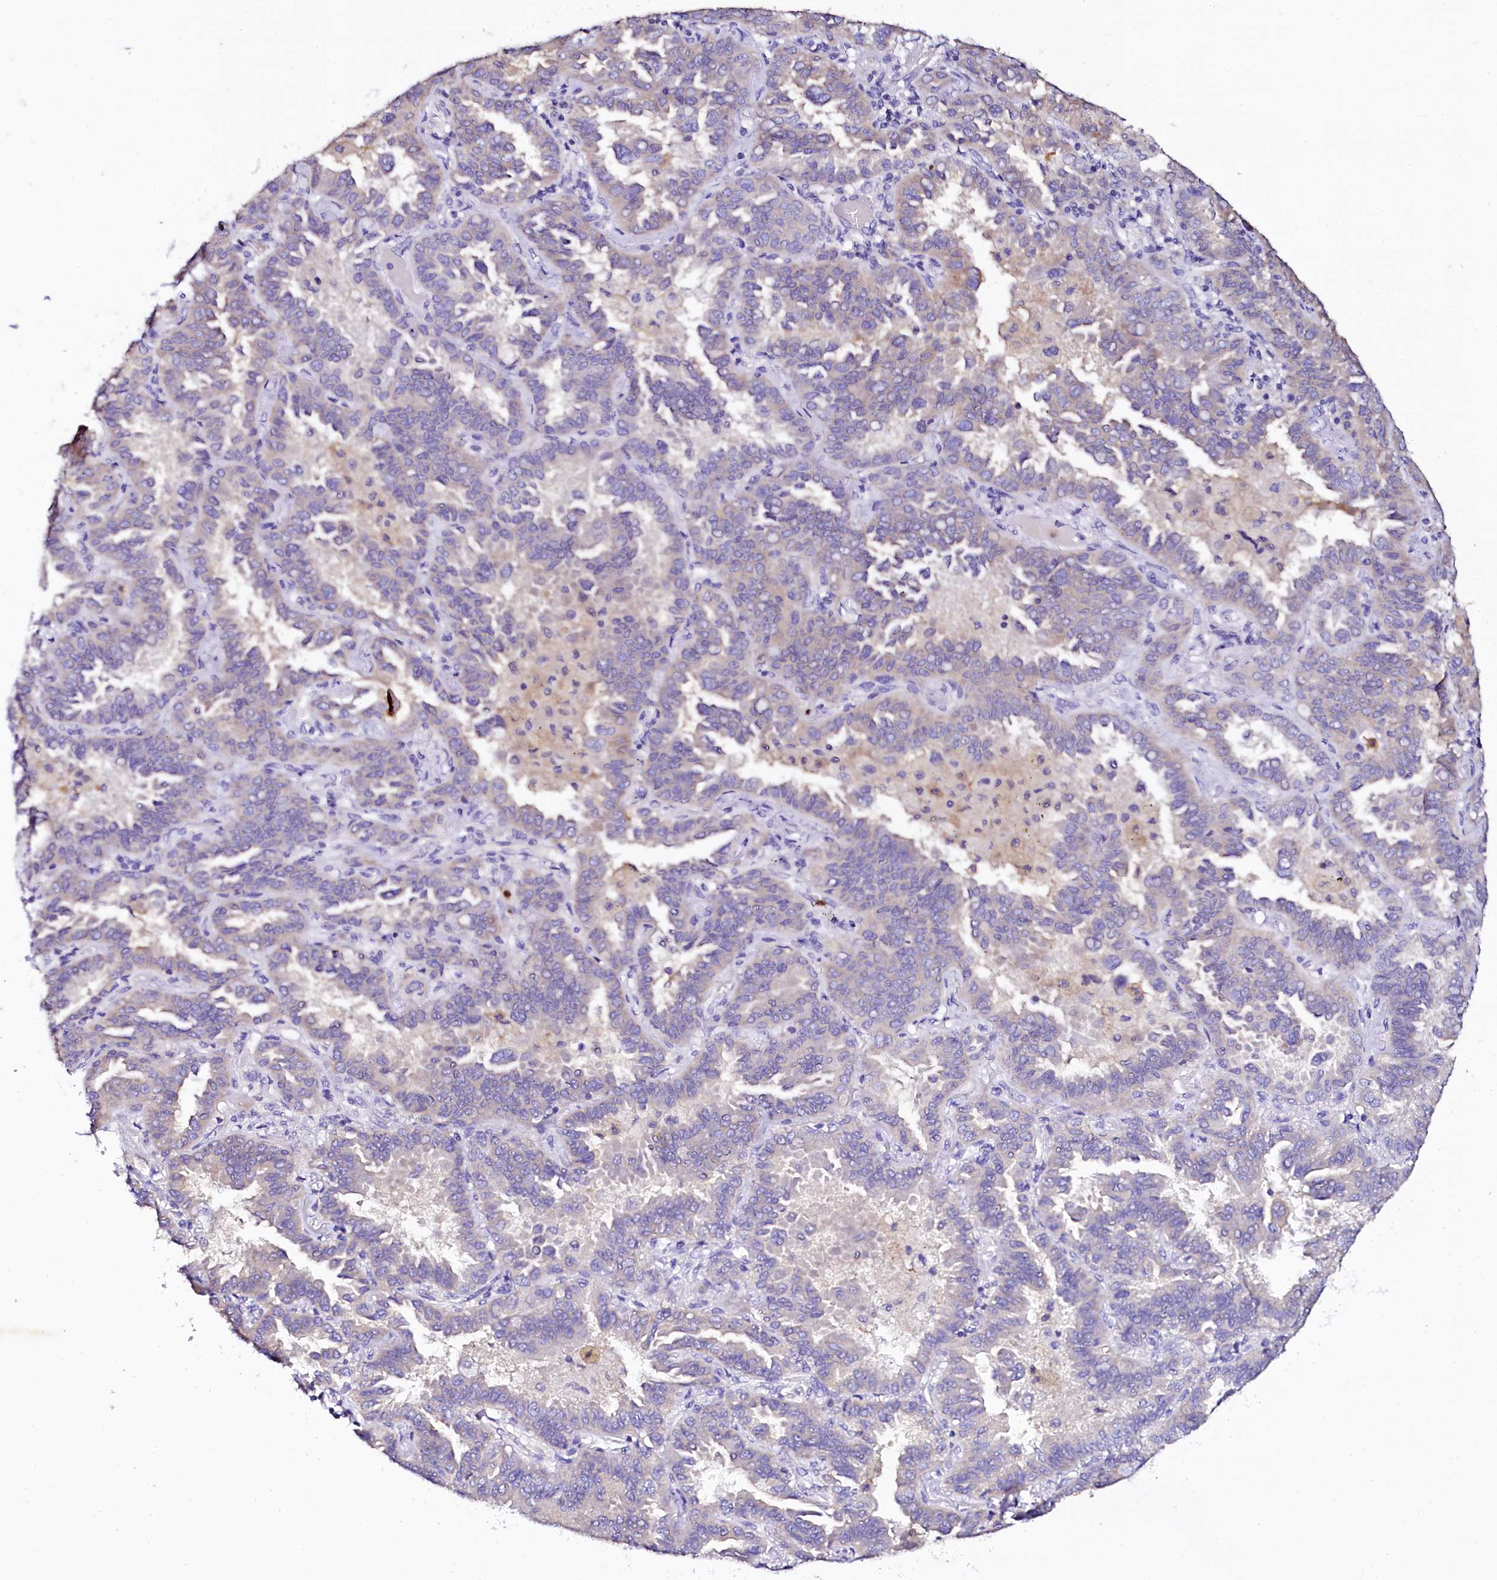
{"staining": {"intensity": "negative", "quantity": "none", "location": "none"}, "tissue": "lung cancer", "cell_type": "Tumor cells", "image_type": "cancer", "snomed": [{"axis": "morphology", "description": "Adenocarcinoma, NOS"}, {"axis": "topography", "description": "Lung"}], "caption": "Photomicrograph shows no protein staining in tumor cells of lung cancer (adenocarcinoma) tissue.", "gene": "NAA16", "patient": {"sex": "male", "age": 64}}